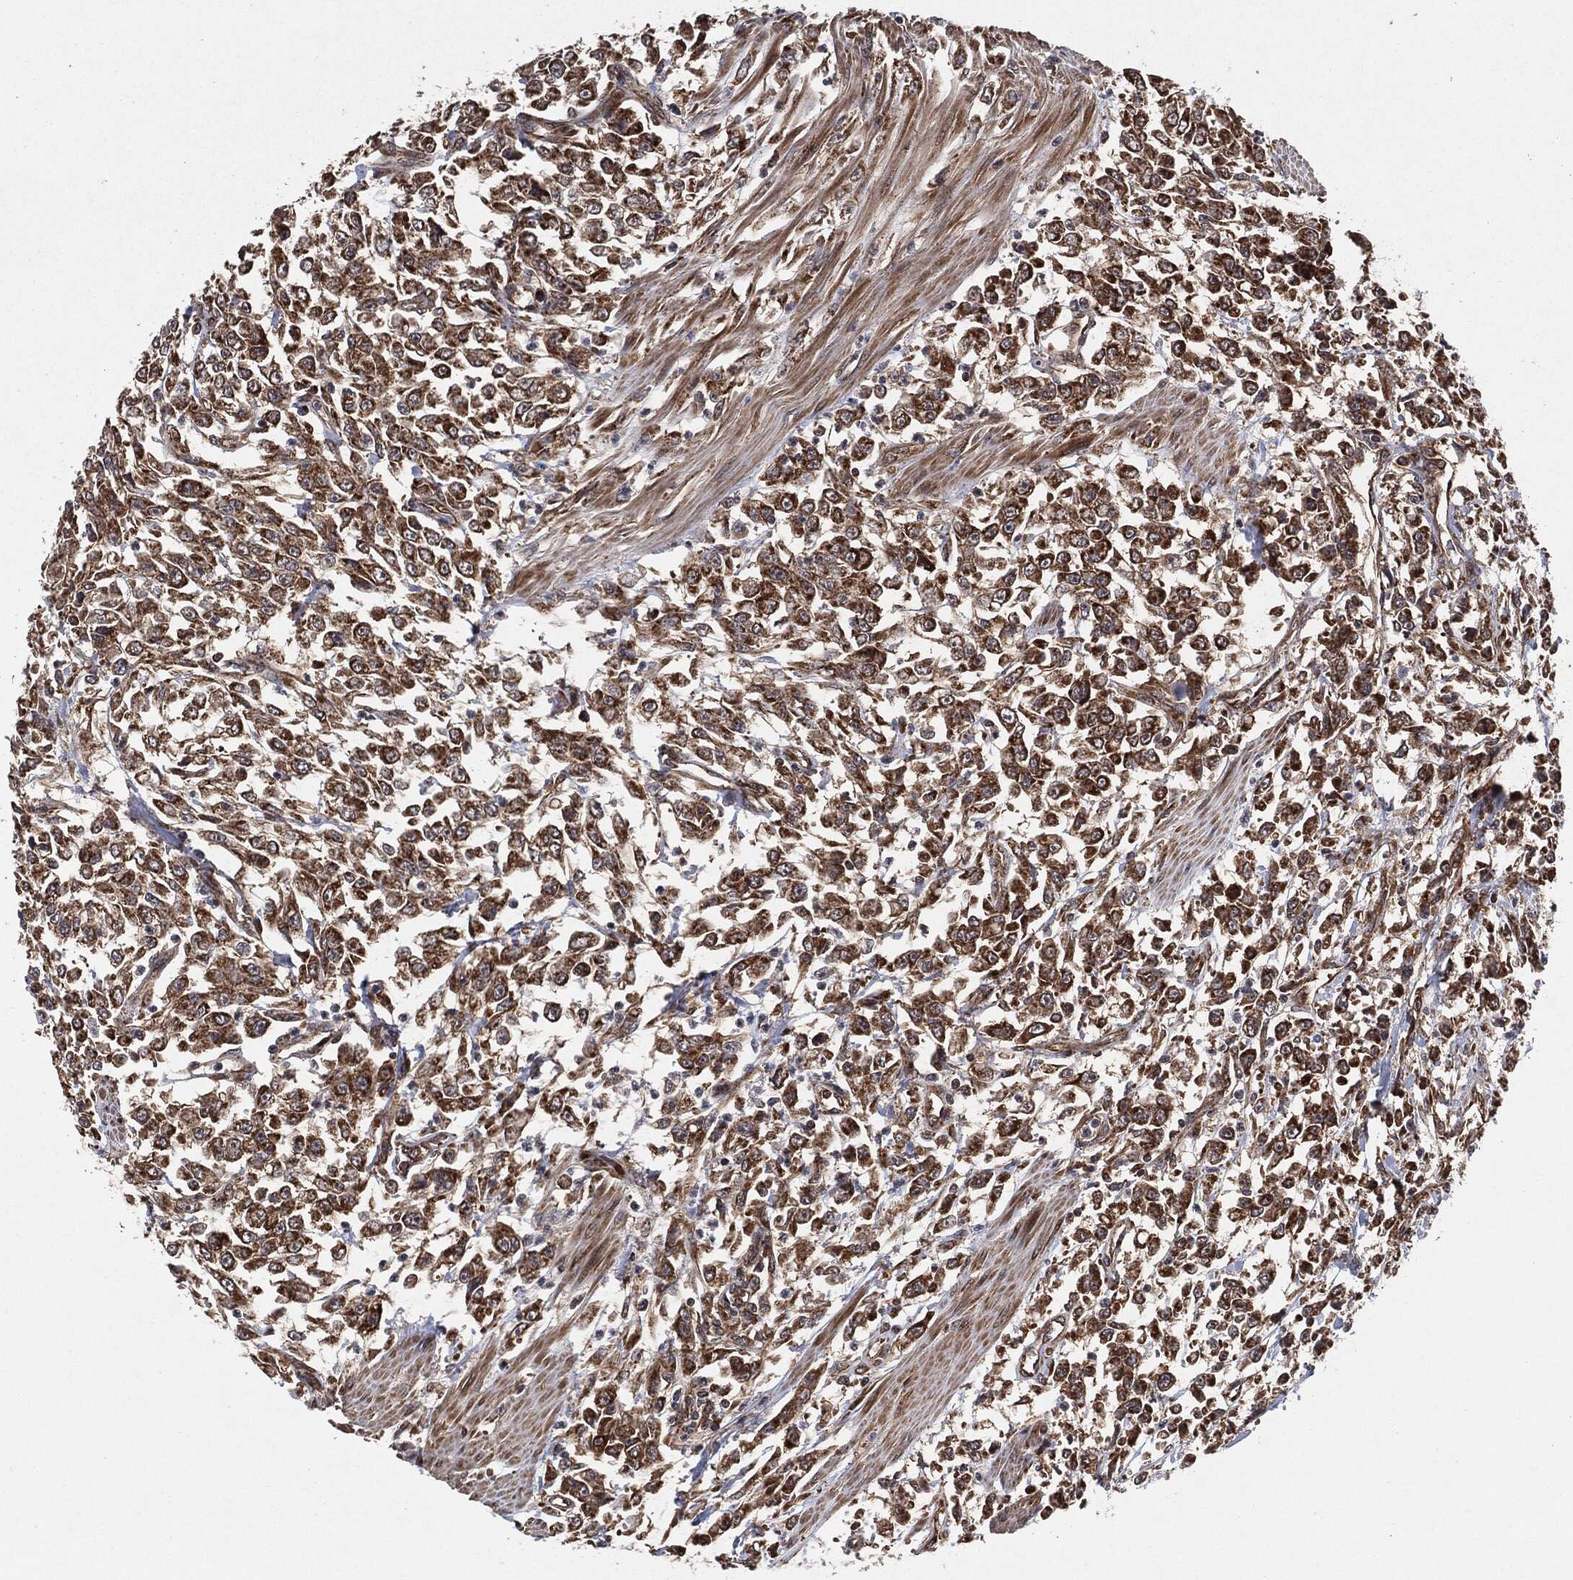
{"staining": {"intensity": "strong", "quantity": ">75%", "location": "cytoplasmic/membranous"}, "tissue": "urothelial cancer", "cell_type": "Tumor cells", "image_type": "cancer", "snomed": [{"axis": "morphology", "description": "Urothelial carcinoma, High grade"}, {"axis": "topography", "description": "Urinary bladder"}], "caption": "IHC of high-grade urothelial carcinoma reveals high levels of strong cytoplasmic/membranous positivity in about >75% of tumor cells. (IHC, brightfield microscopy, high magnification).", "gene": "BCAR1", "patient": {"sex": "male", "age": 46}}